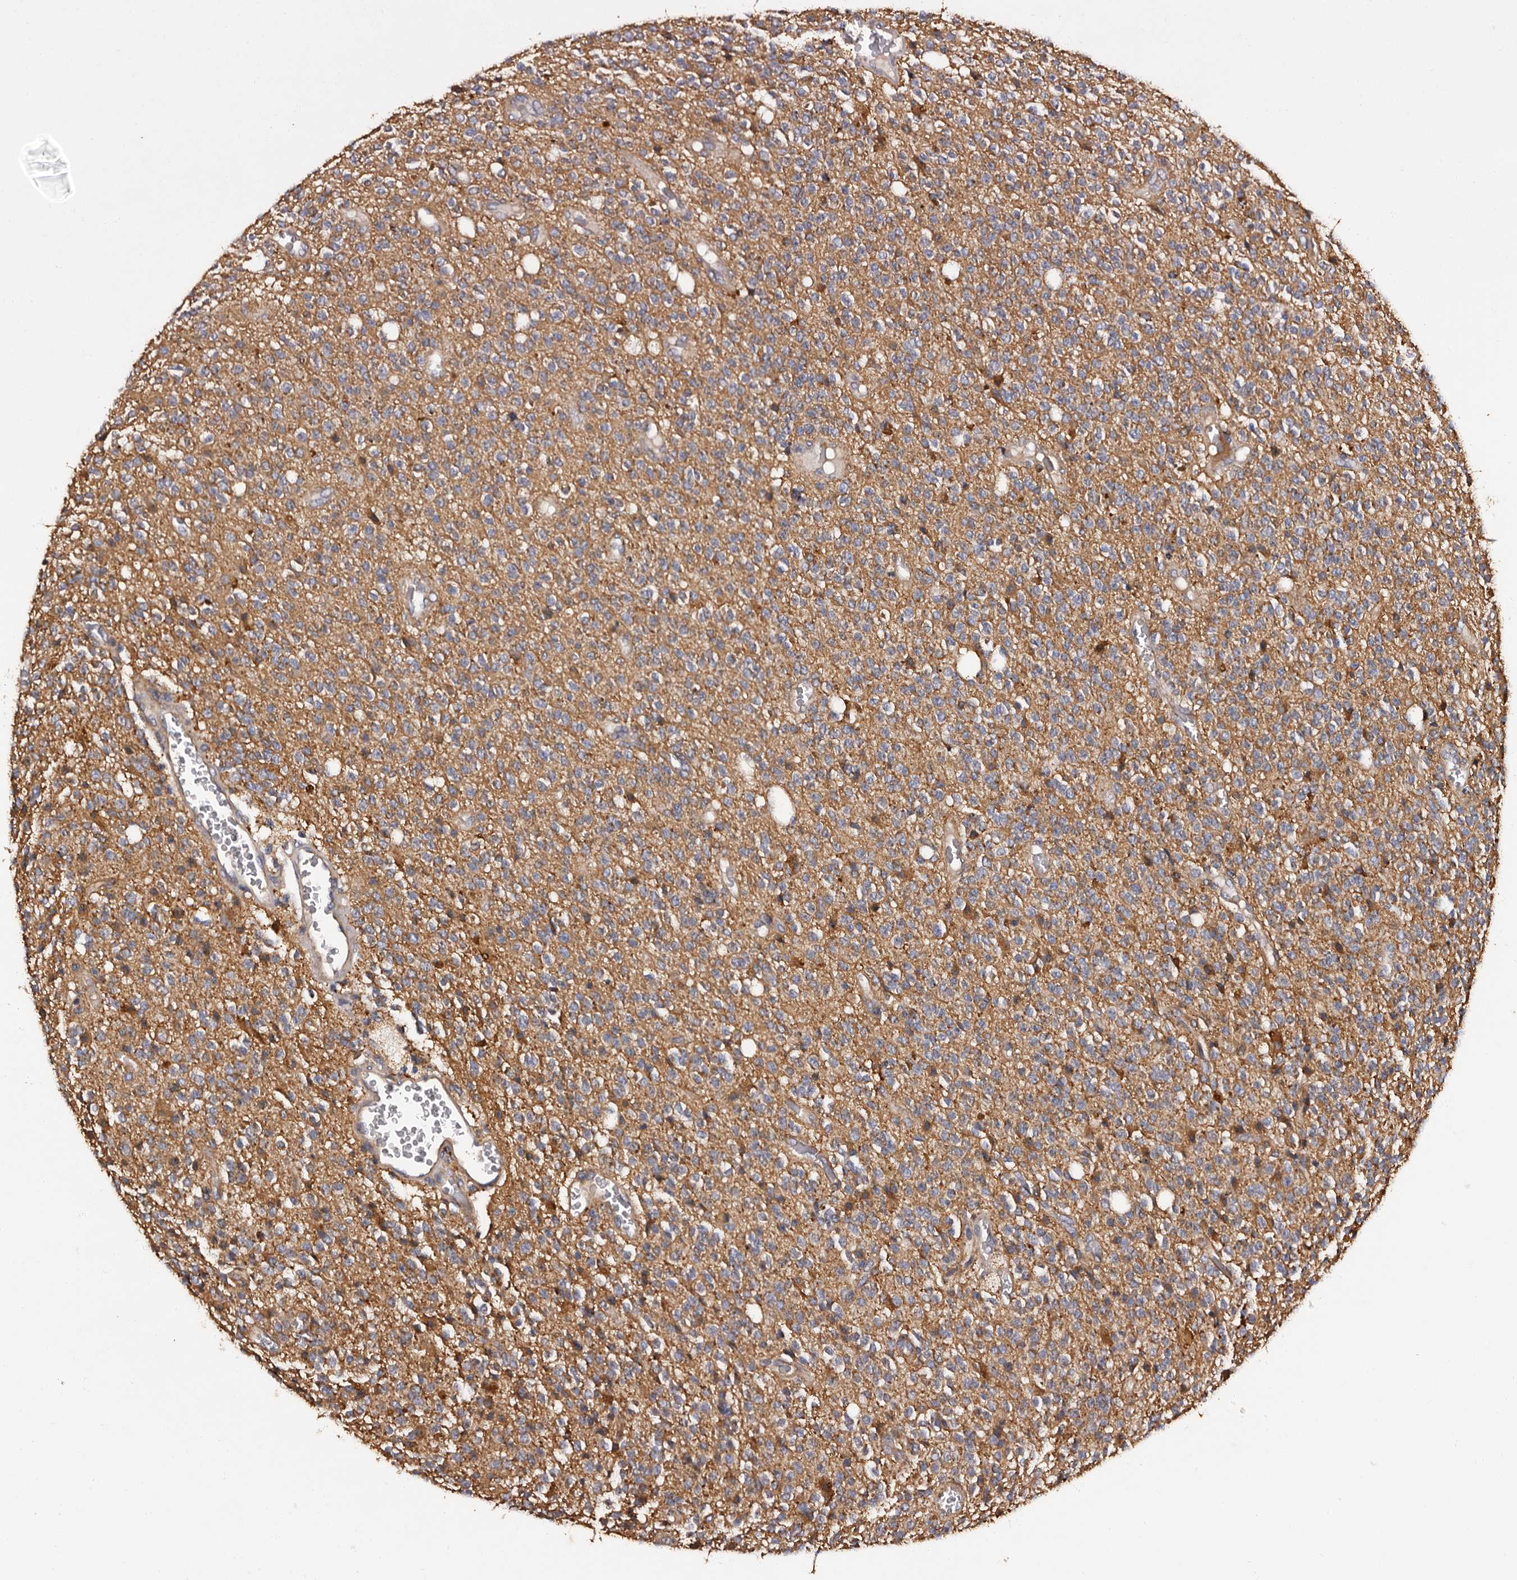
{"staining": {"intensity": "weak", "quantity": "25%-75%", "location": "cytoplasmic/membranous"}, "tissue": "glioma", "cell_type": "Tumor cells", "image_type": "cancer", "snomed": [{"axis": "morphology", "description": "Glioma, malignant, High grade"}, {"axis": "topography", "description": "Brain"}], "caption": "A brown stain labels weak cytoplasmic/membranous staining of a protein in human malignant high-grade glioma tumor cells. Nuclei are stained in blue.", "gene": "ADCK5", "patient": {"sex": "male", "age": 34}}